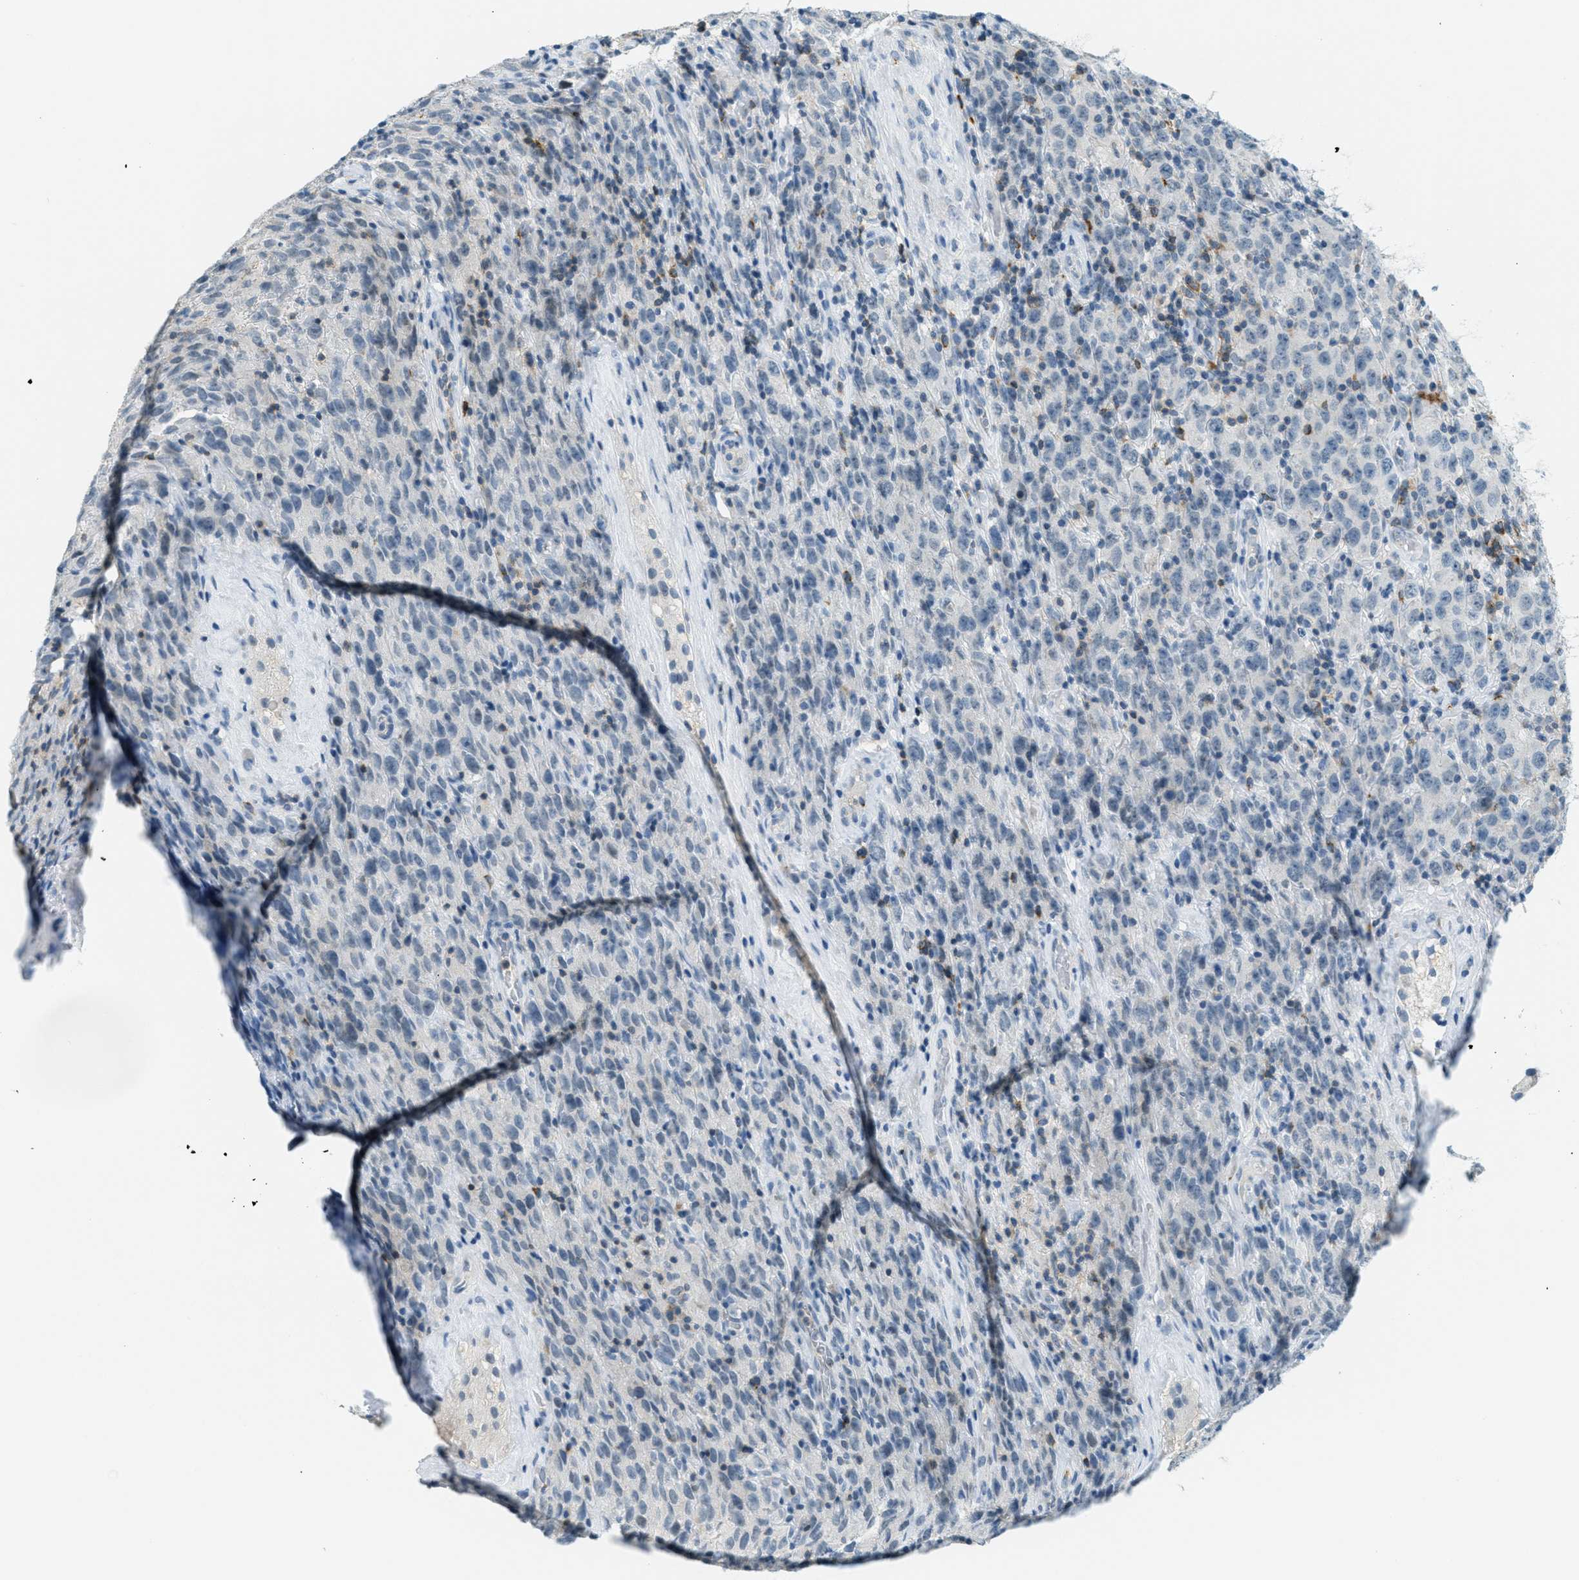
{"staining": {"intensity": "negative", "quantity": "none", "location": "none"}, "tissue": "testis cancer", "cell_type": "Tumor cells", "image_type": "cancer", "snomed": [{"axis": "morphology", "description": "Seminoma, NOS"}, {"axis": "topography", "description": "Testis"}], "caption": "Testis cancer was stained to show a protein in brown. There is no significant staining in tumor cells.", "gene": "FYN", "patient": {"sex": "male", "age": 52}}